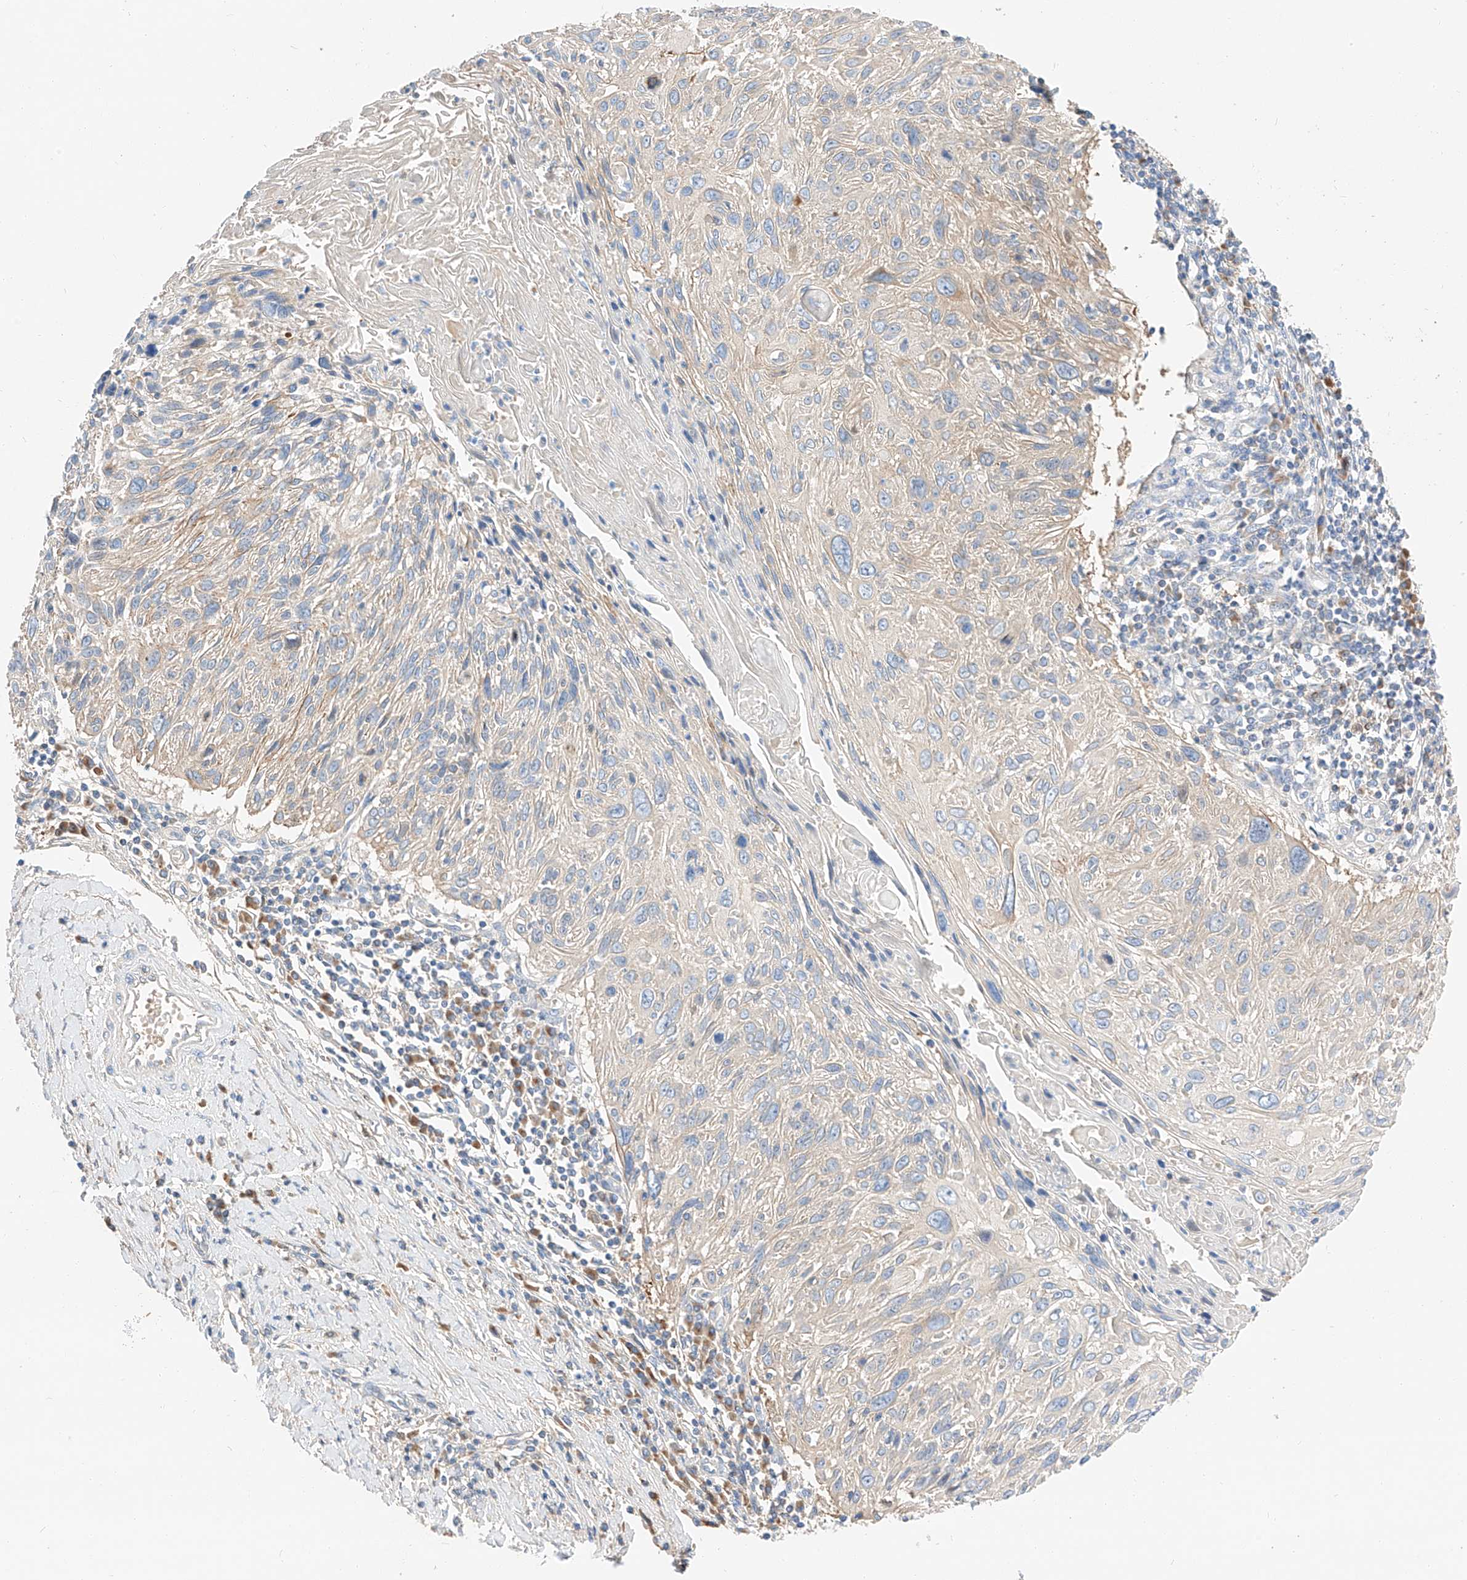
{"staining": {"intensity": "moderate", "quantity": "<25%", "location": "cytoplasmic/membranous"}, "tissue": "cervical cancer", "cell_type": "Tumor cells", "image_type": "cancer", "snomed": [{"axis": "morphology", "description": "Squamous cell carcinoma, NOS"}, {"axis": "topography", "description": "Cervix"}], "caption": "Immunohistochemistry of human squamous cell carcinoma (cervical) demonstrates low levels of moderate cytoplasmic/membranous staining in about <25% of tumor cells.", "gene": "MAP7", "patient": {"sex": "female", "age": 51}}